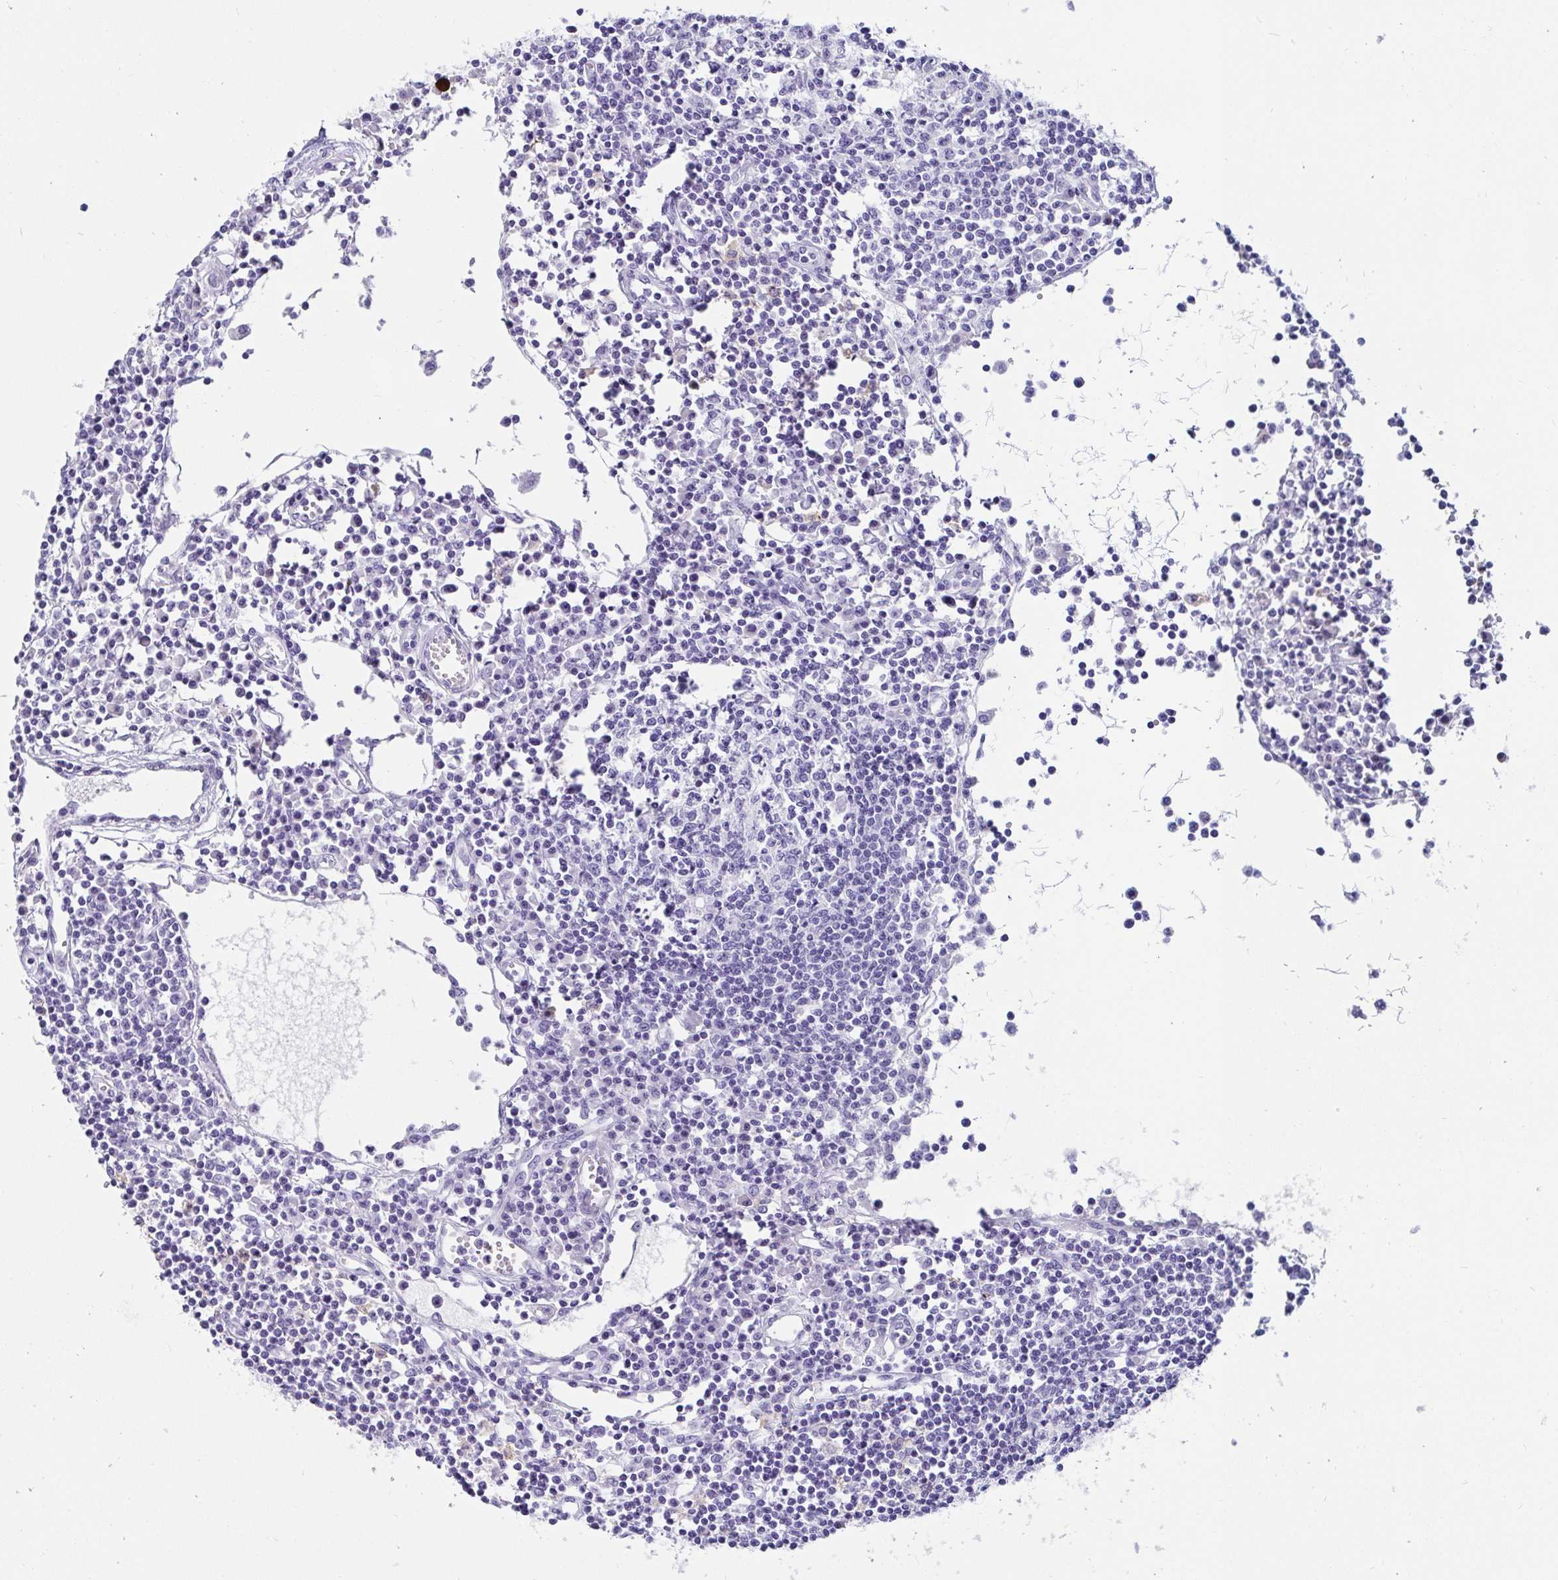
{"staining": {"intensity": "negative", "quantity": "none", "location": "none"}, "tissue": "lymph node", "cell_type": "Germinal center cells", "image_type": "normal", "snomed": [{"axis": "morphology", "description": "Normal tissue, NOS"}, {"axis": "topography", "description": "Lymph node"}], "caption": "IHC micrograph of unremarkable human lymph node stained for a protein (brown), which exhibits no expression in germinal center cells.", "gene": "C4orf17", "patient": {"sex": "female", "age": 78}}